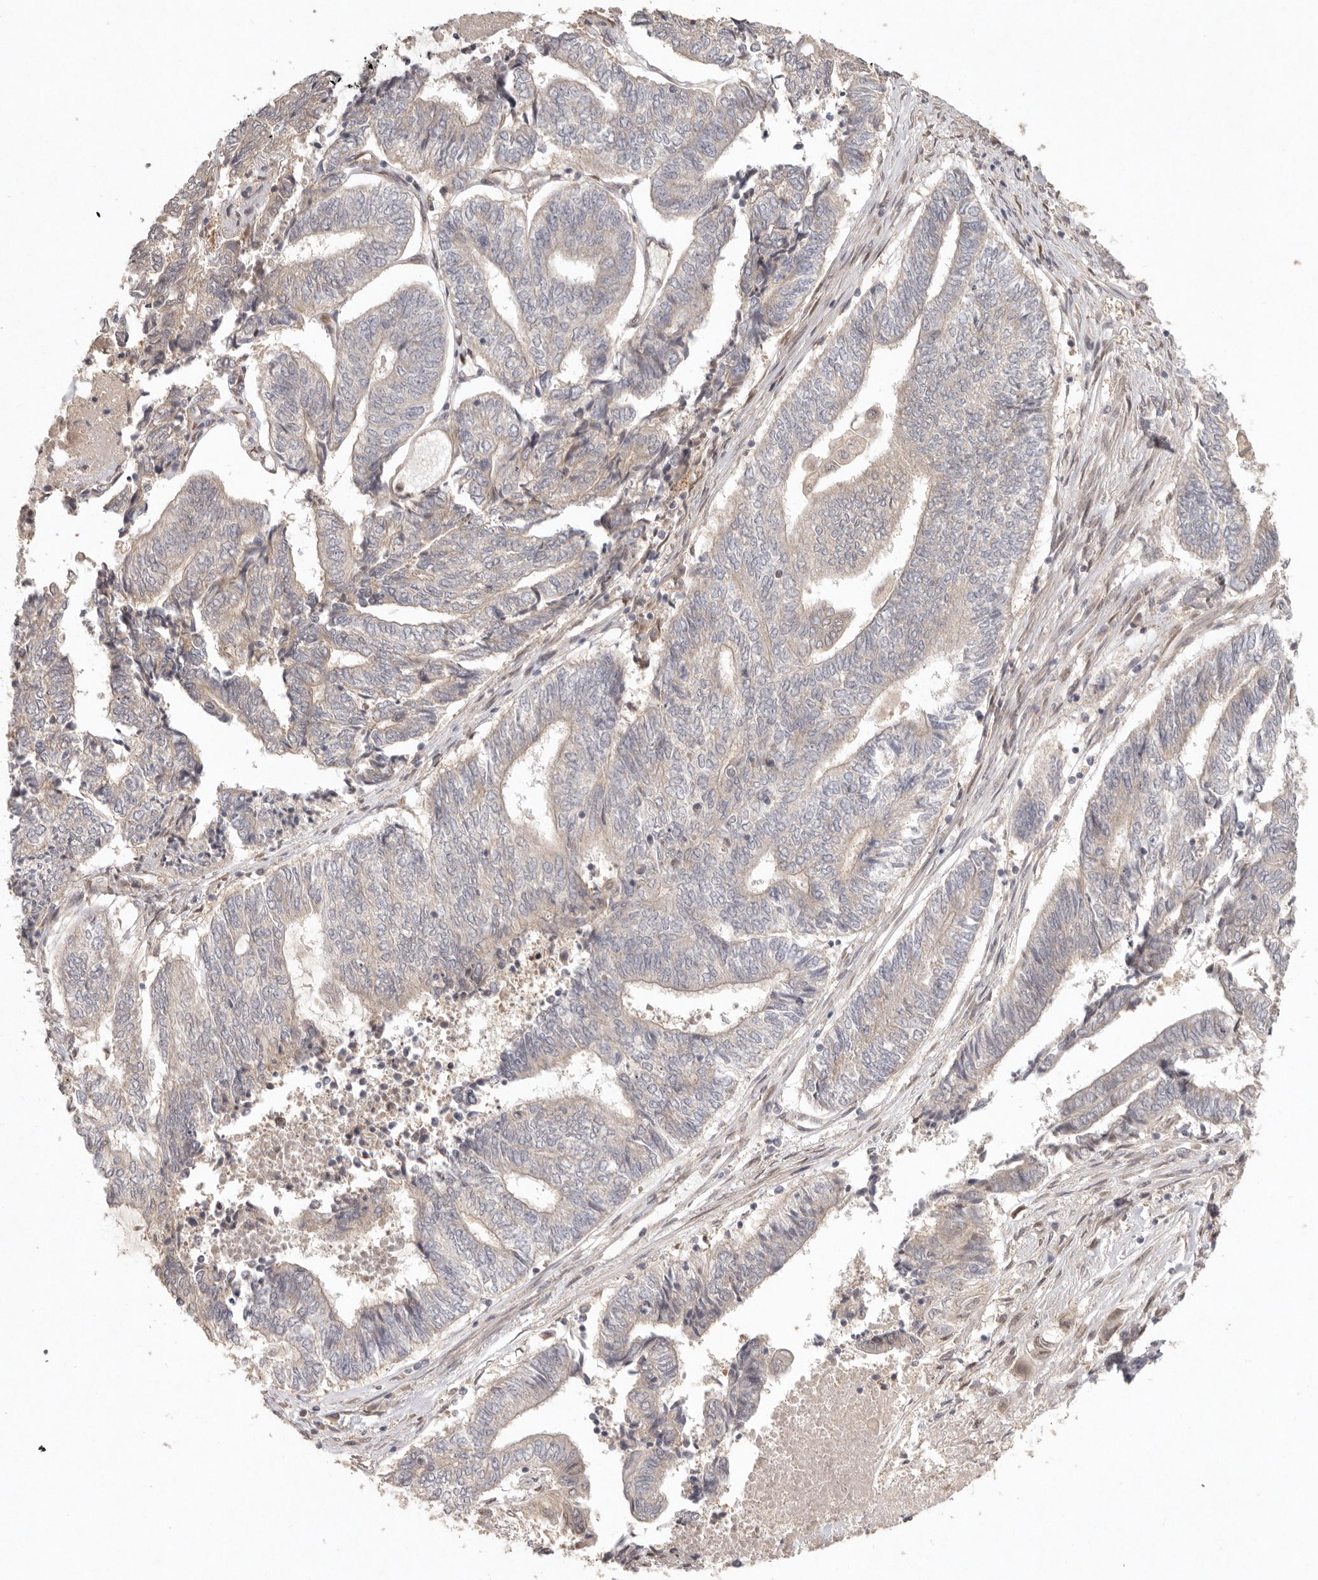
{"staining": {"intensity": "weak", "quantity": "25%-75%", "location": "nuclear"}, "tissue": "endometrial cancer", "cell_type": "Tumor cells", "image_type": "cancer", "snomed": [{"axis": "morphology", "description": "Adenocarcinoma, NOS"}, {"axis": "topography", "description": "Uterus"}, {"axis": "topography", "description": "Endometrium"}], "caption": "A high-resolution histopathology image shows immunohistochemistry staining of endometrial adenocarcinoma, which reveals weak nuclear positivity in approximately 25%-75% of tumor cells. (DAB = brown stain, brightfield microscopy at high magnification).", "gene": "LRRC75A", "patient": {"sex": "female", "age": 70}}